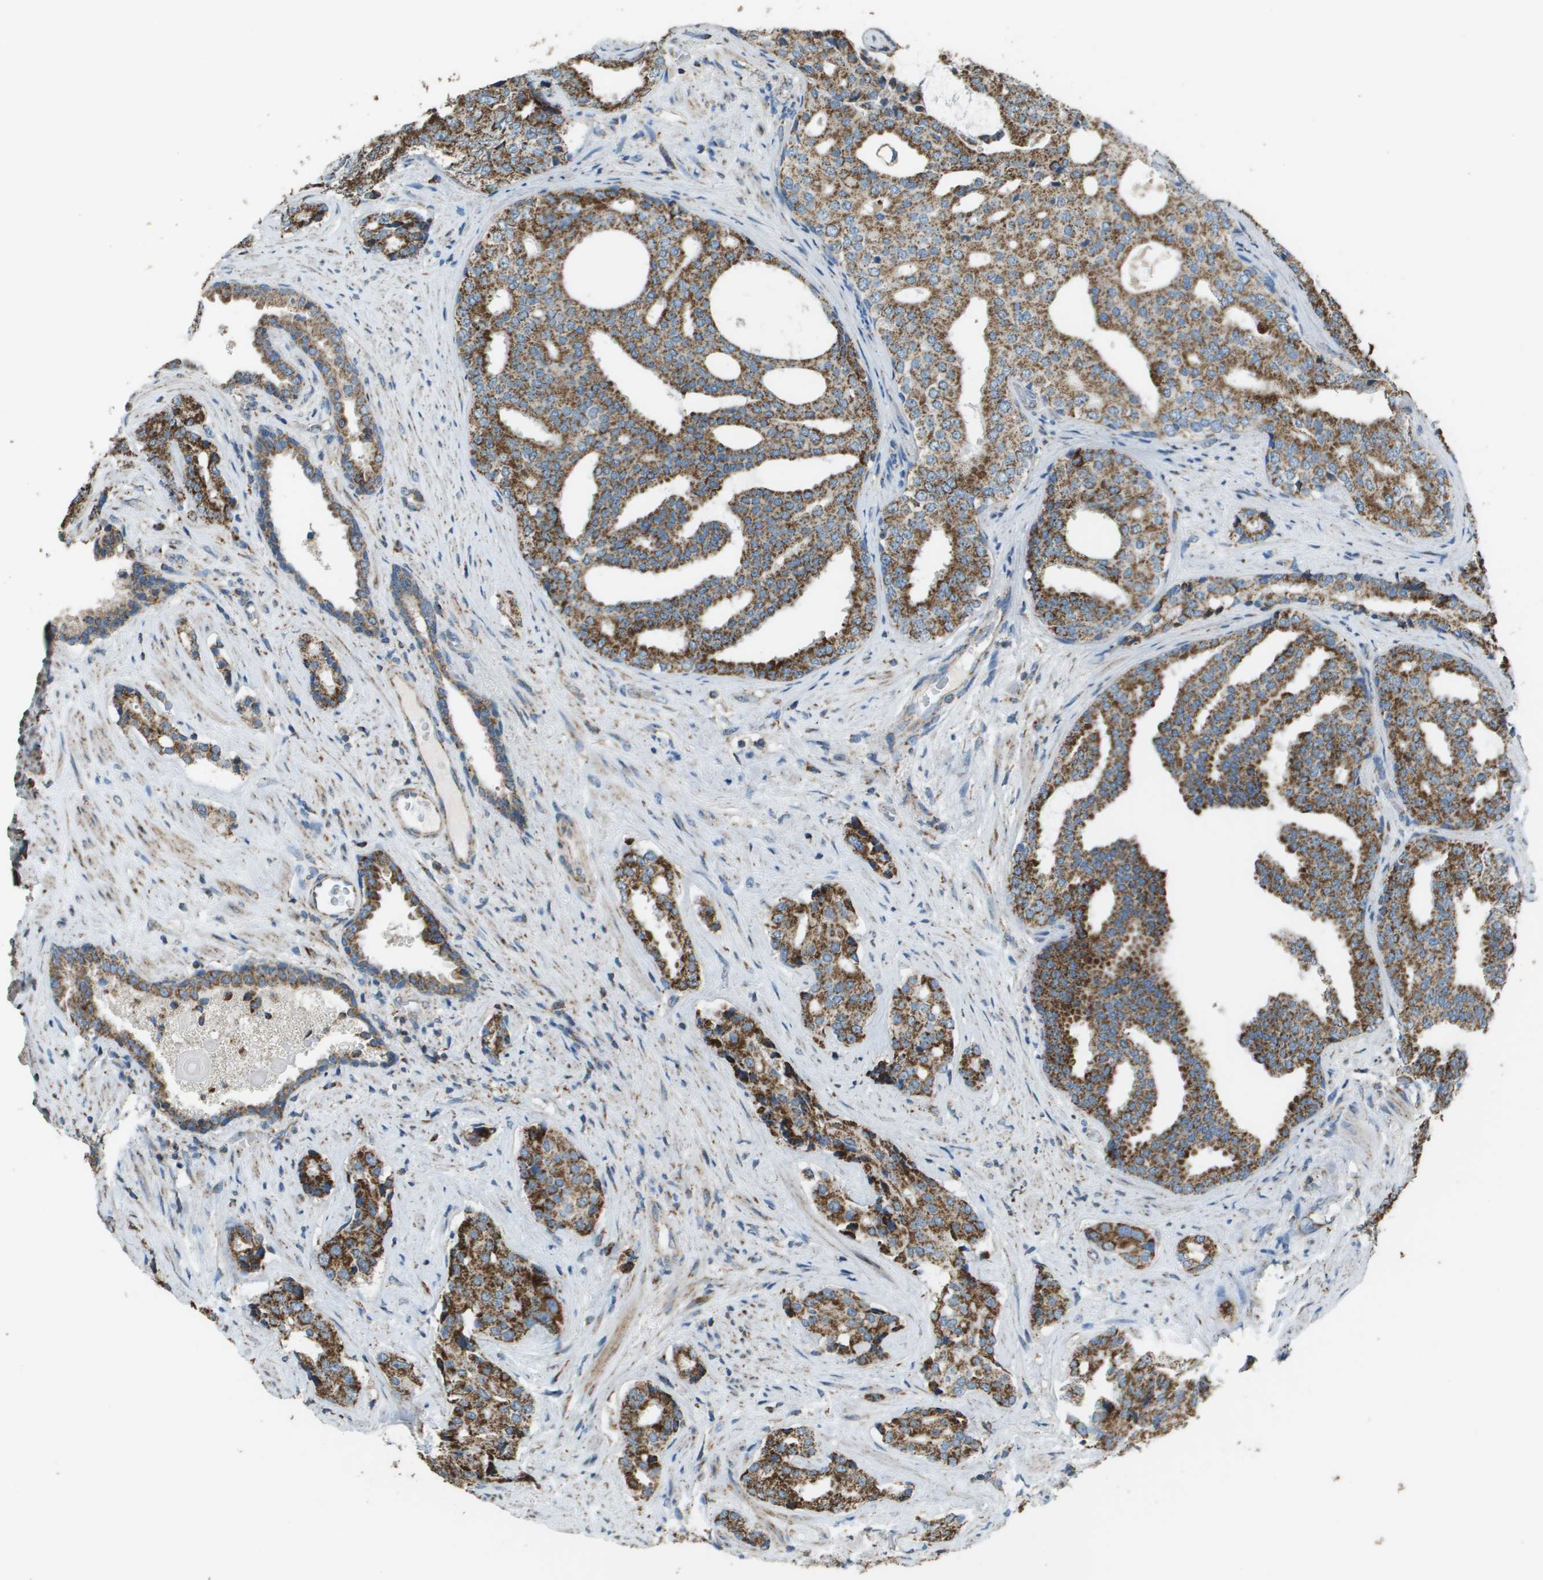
{"staining": {"intensity": "strong", "quantity": ">75%", "location": "cytoplasmic/membranous"}, "tissue": "prostate cancer", "cell_type": "Tumor cells", "image_type": "cancer", "snomed": [{"axis": "morphology", "description": "Adenocarcinoma, High grade"}, {"axis": "topography", "description": "Prostate"}], "caption": "Strong cytoplasmic/membranous expression for a protein is present in approximately >75% of tumor cells of prostate high-grade adenocarcinoma using immunohistochemistry.", "gene": "FH", "patient": {"sex": "male", "age": 71}}